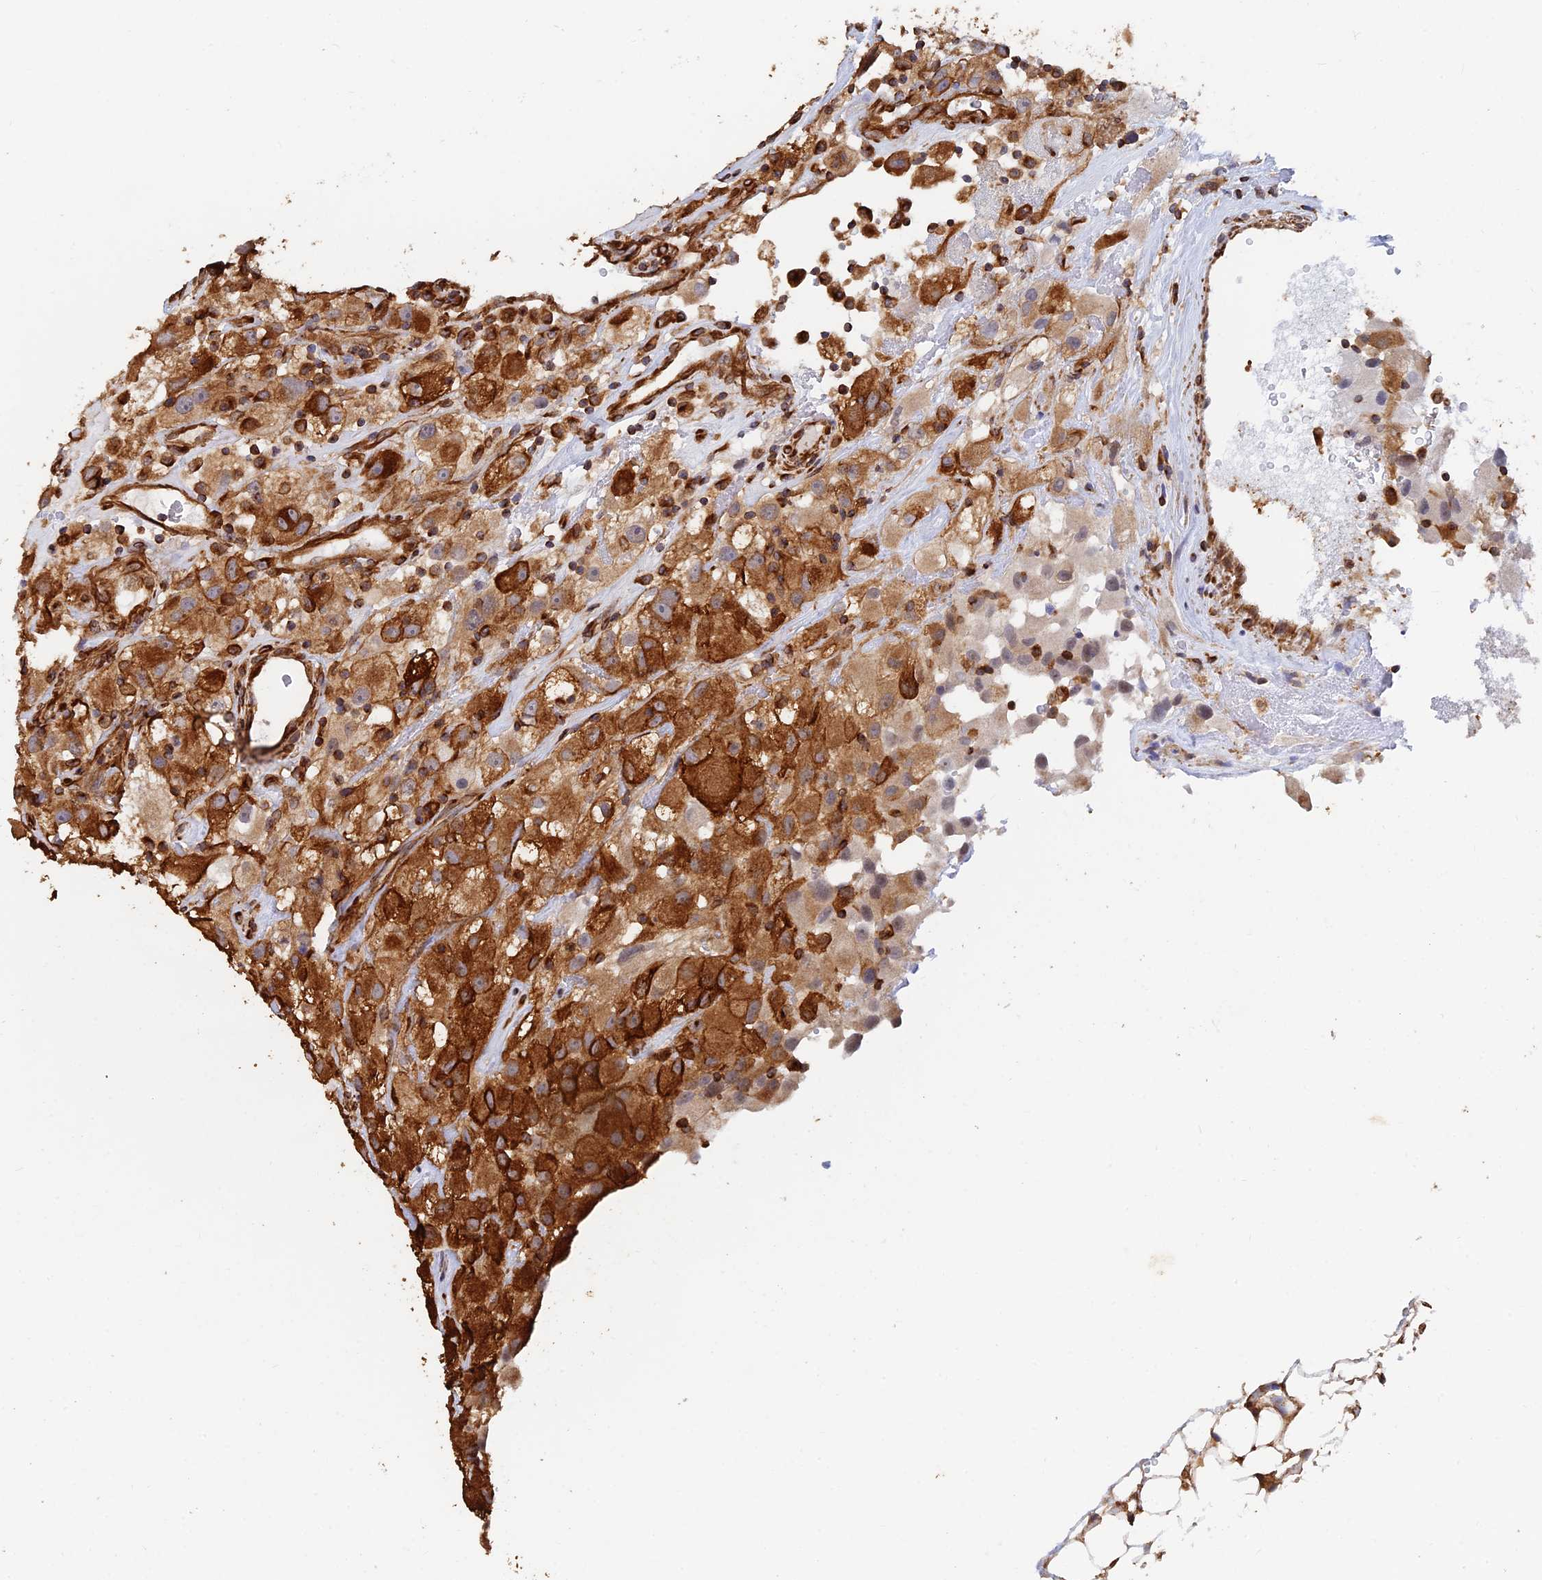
{"staining": {"intensity": "strong", "quantity": "25%-75%", "location": "cytoplasmic/membranous"}, "tissue": "renal cancer", "cell_type": "Tumor cells", "image_type": "cancer", "snomed": [{"axis": "morphology", "description": "Adenocarcinoma, NOS"}, {"axis": "topography", "description": "Kidney"}], "caption": "A high amount of strong cytoplasmic/membranous staining is seen in about 25%-75% of tumor cells in renal cancer tissue.", "gene": "WBP11", "patient": {"sex": "female", "age": 52}}